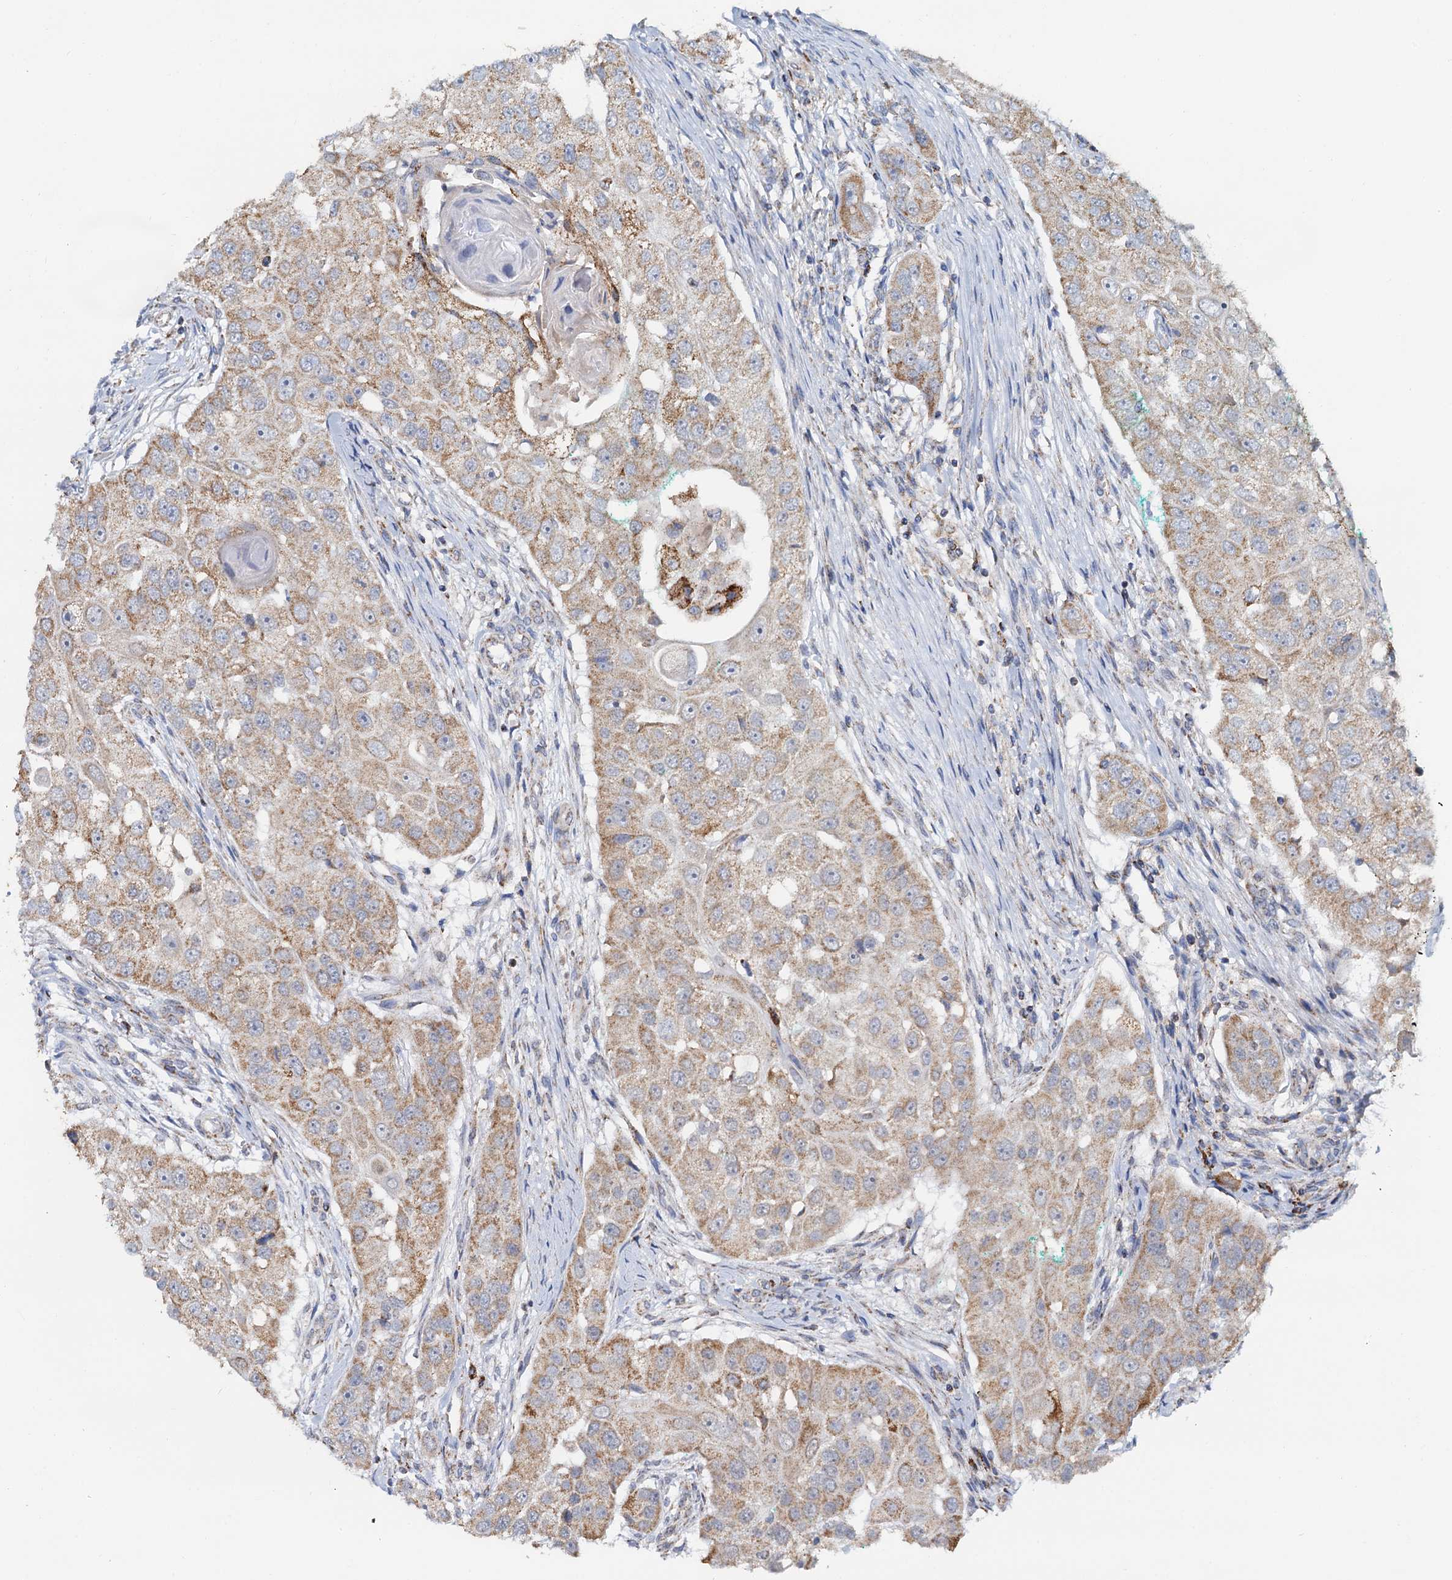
{"staining": {"intensity": "moderate", "quantity": ">75%", "location": "cytoplasmic/membranous"}, "tissue": "head and neck cancer", "cell_type": "Tumor cells", "image_type": "cancer", "snomed": [{"axis": "morphology", "description": "Normal tissue, NOS"}, {"axis": "morphology", "description": "Squamous cell carcinoma, NOS"}, {"axis": "topography", "description": "Skeletal muscle"}, {"axis": "topography", "description": "Head-Neck"}], "caption": "This is a micrograph of IHC staining of head and neck squamous cell carcinoma, which shows moderate staining in the cytoplasmic/membranous of tumor cells.", "gene": "C2CD3", "patient": {"sex": "male", "age": 51}}